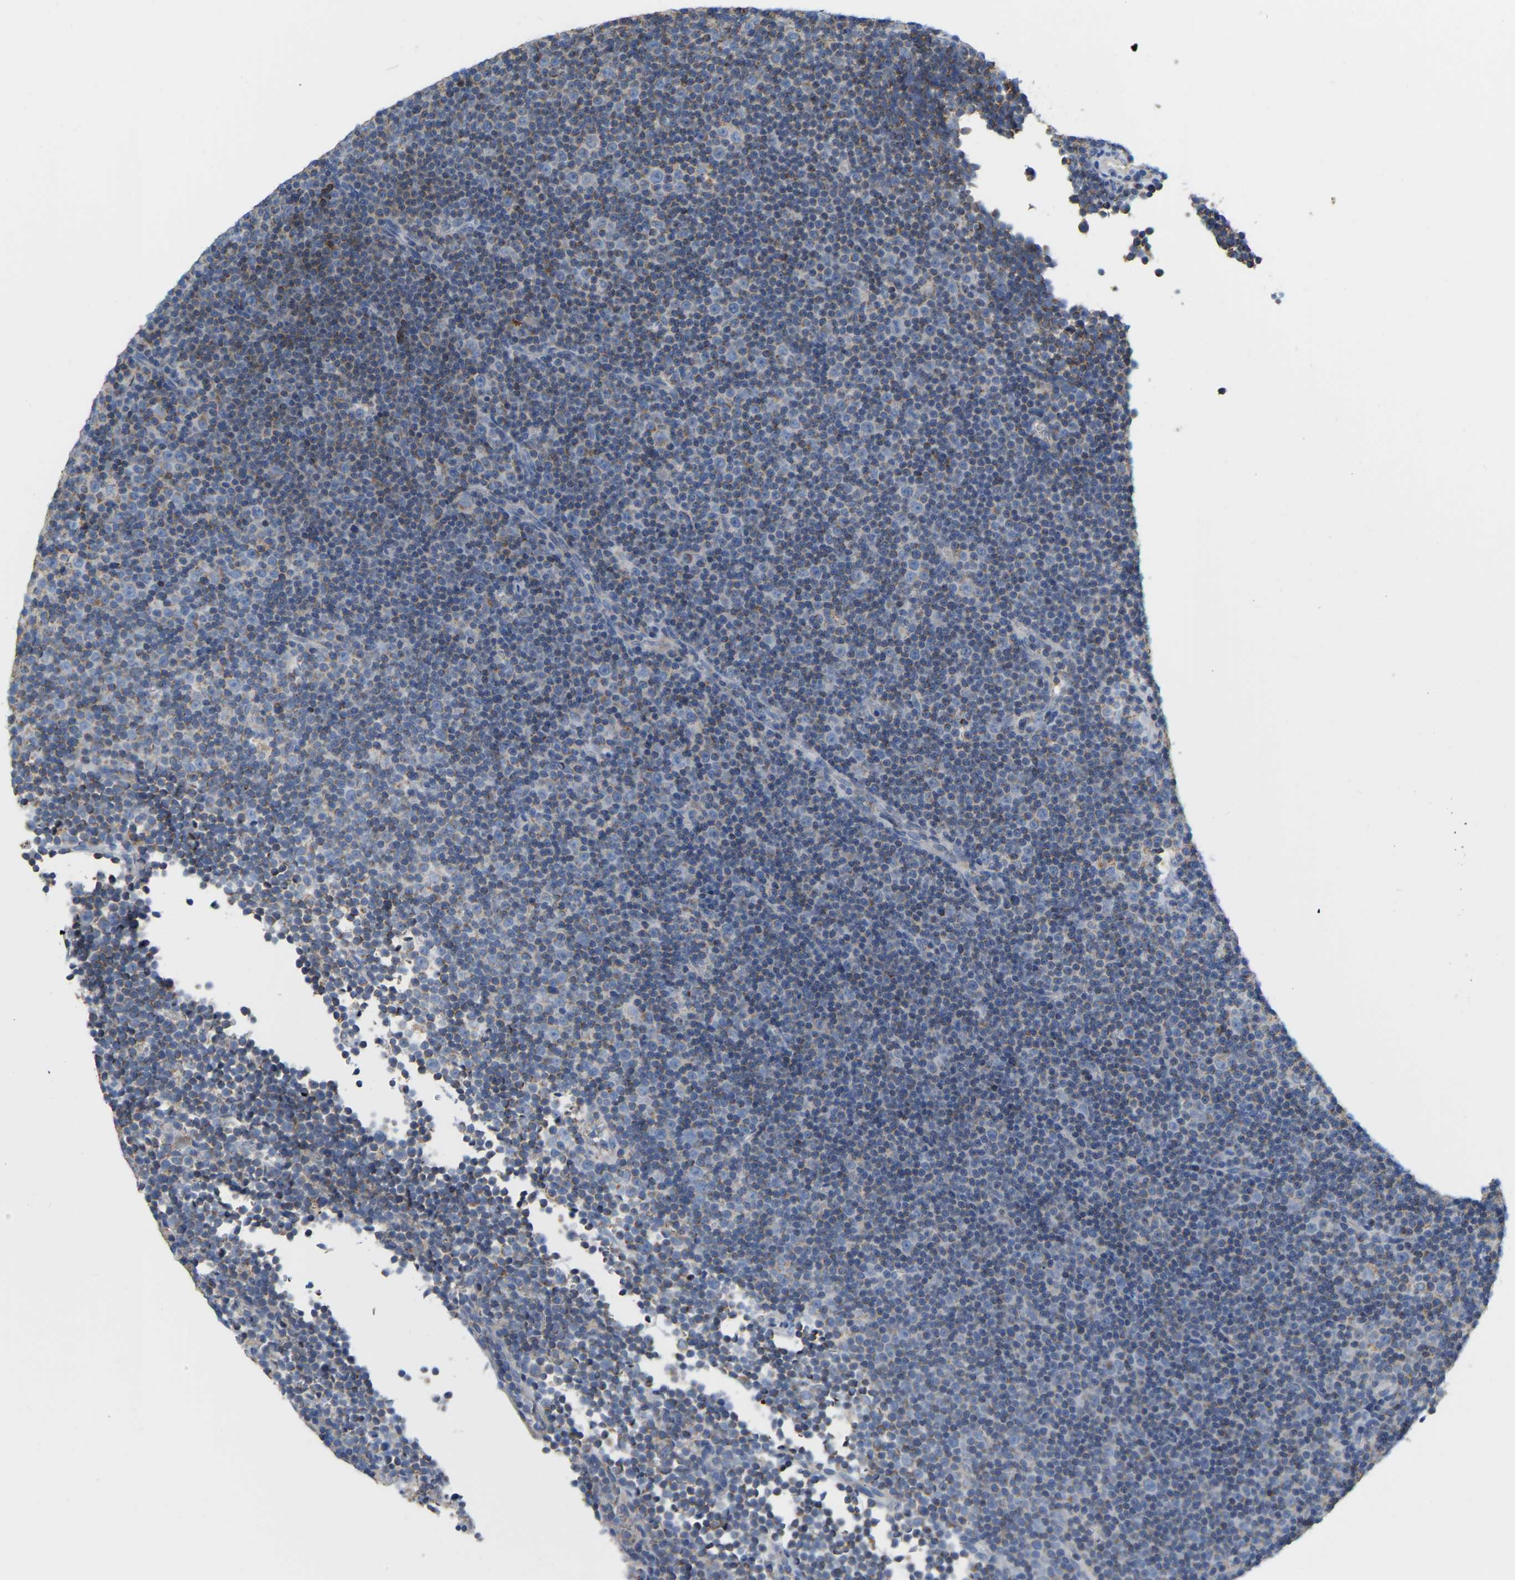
{"staining": {"intensity": "weak", "quantity": "<25%", "location": "cytoplasmic/membranous"}, "tissue": "lymphoma", "cell_type": "Tumor cells", "image_type": "cancer", "snomed": [{"axis": "morphology", "description": "Malignant lymphoma, non-Hodgkin's type, Low grade"}, {"axis": "topography", "description": "Lymph node"}], "caption": "Tumor cells are negative for brown protein staining in lymphoma.", "gene": "CBLB", "patient": {"sex": "female", "age": 67}}